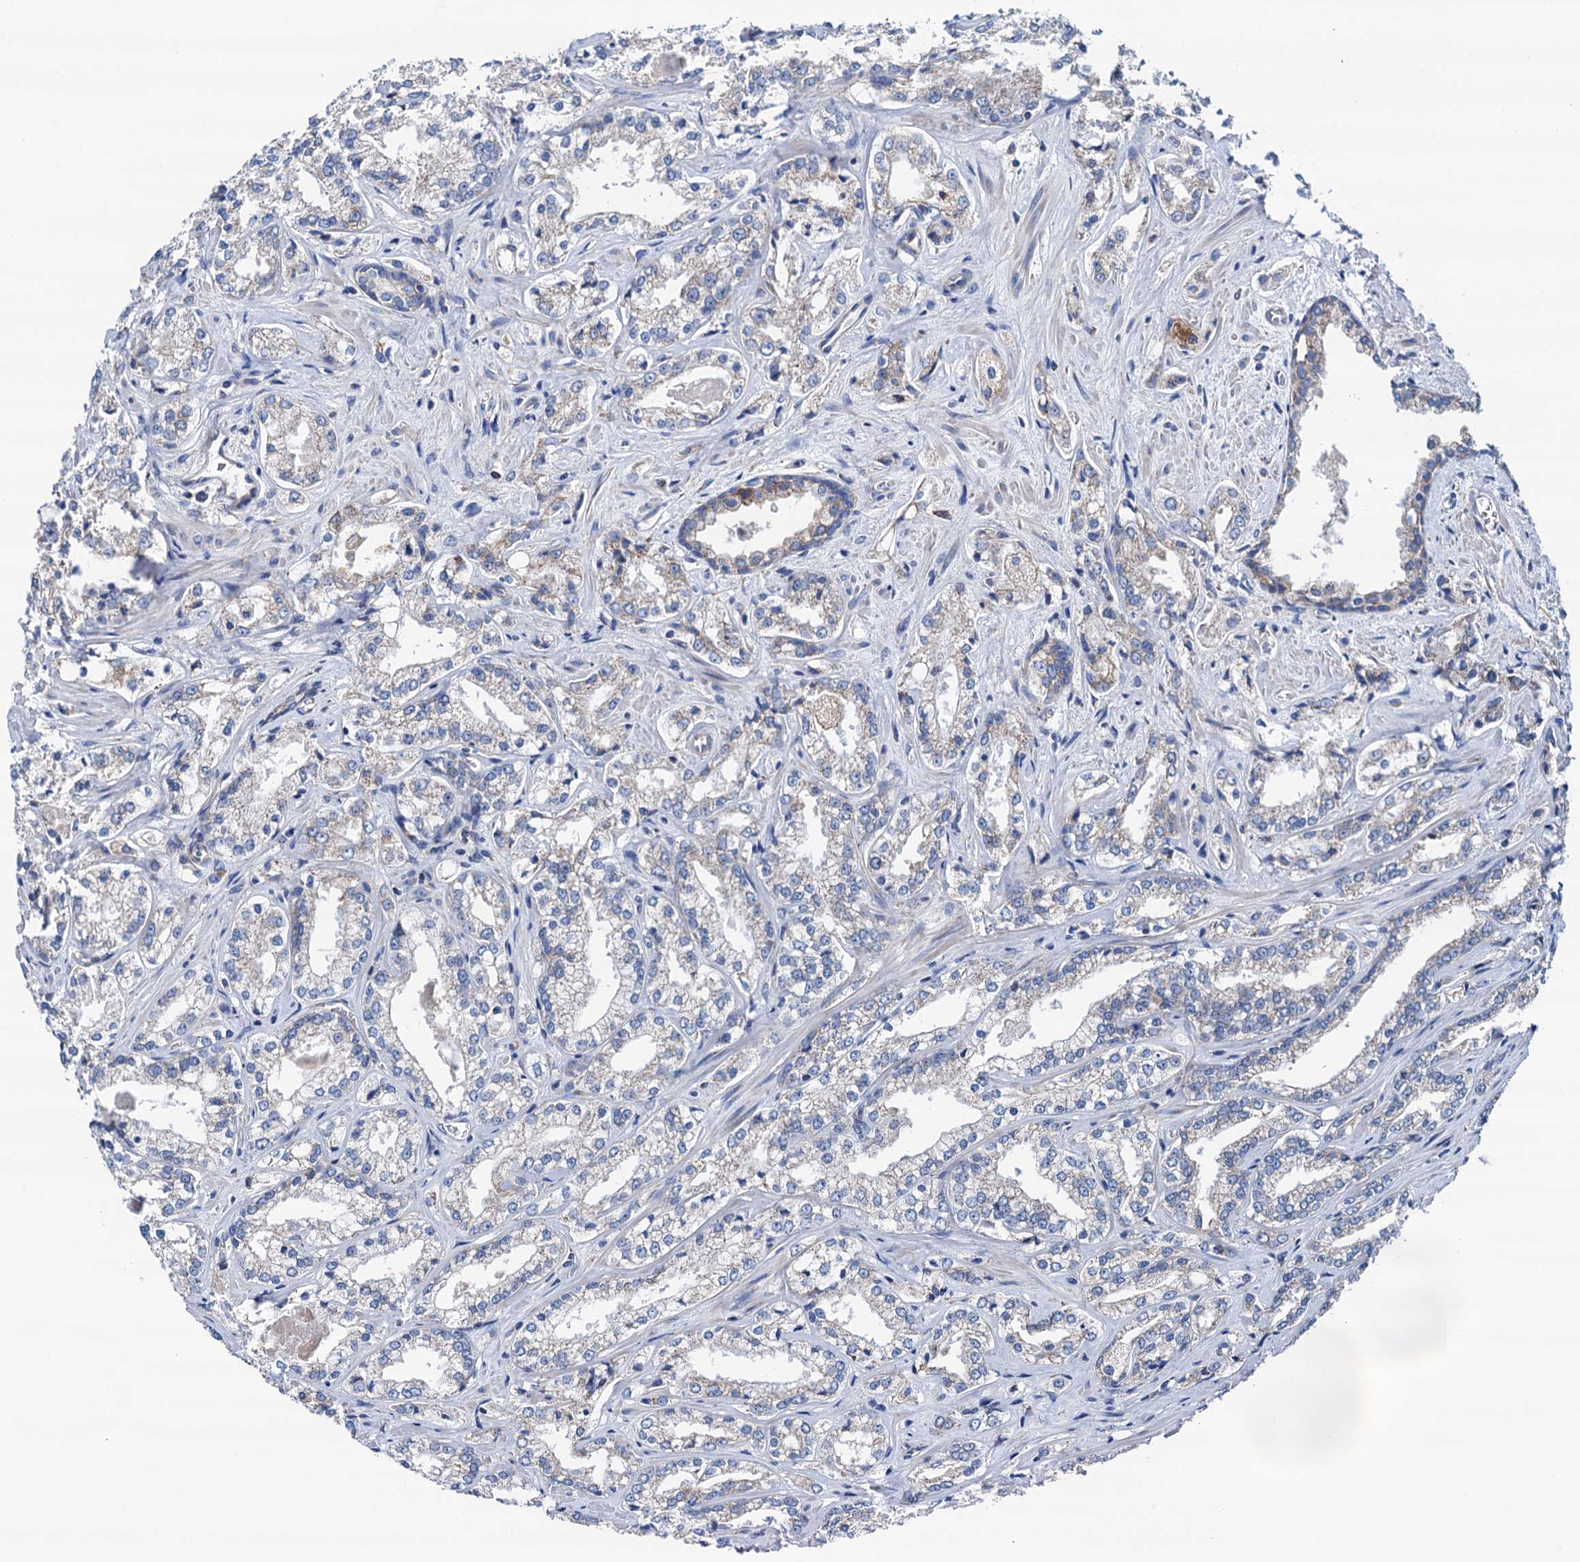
{"staining": {"intensity": "negative", "quantity": "none", "location": "none"}, "tissue": "prostate cancer", "cell_type": "Tumor cells", "image_type": "cancer", "snomed": [{"axis": "morphology", "description": "Adenocarcinoma, Low grade"}, {"axis": "topography", "description": "Prostate"}], "caption": "Immunohistochemistry histopathology image of neoplastic tissue: human prostate cancer stained with DAB (3,3'-diaminobenzidine) displays no significant protein expression in tumor cells. (IHC, brightfield microscopy, high magnification).", "gene": "RASSF9", "patient": {"sex": "male", "age": 47}}